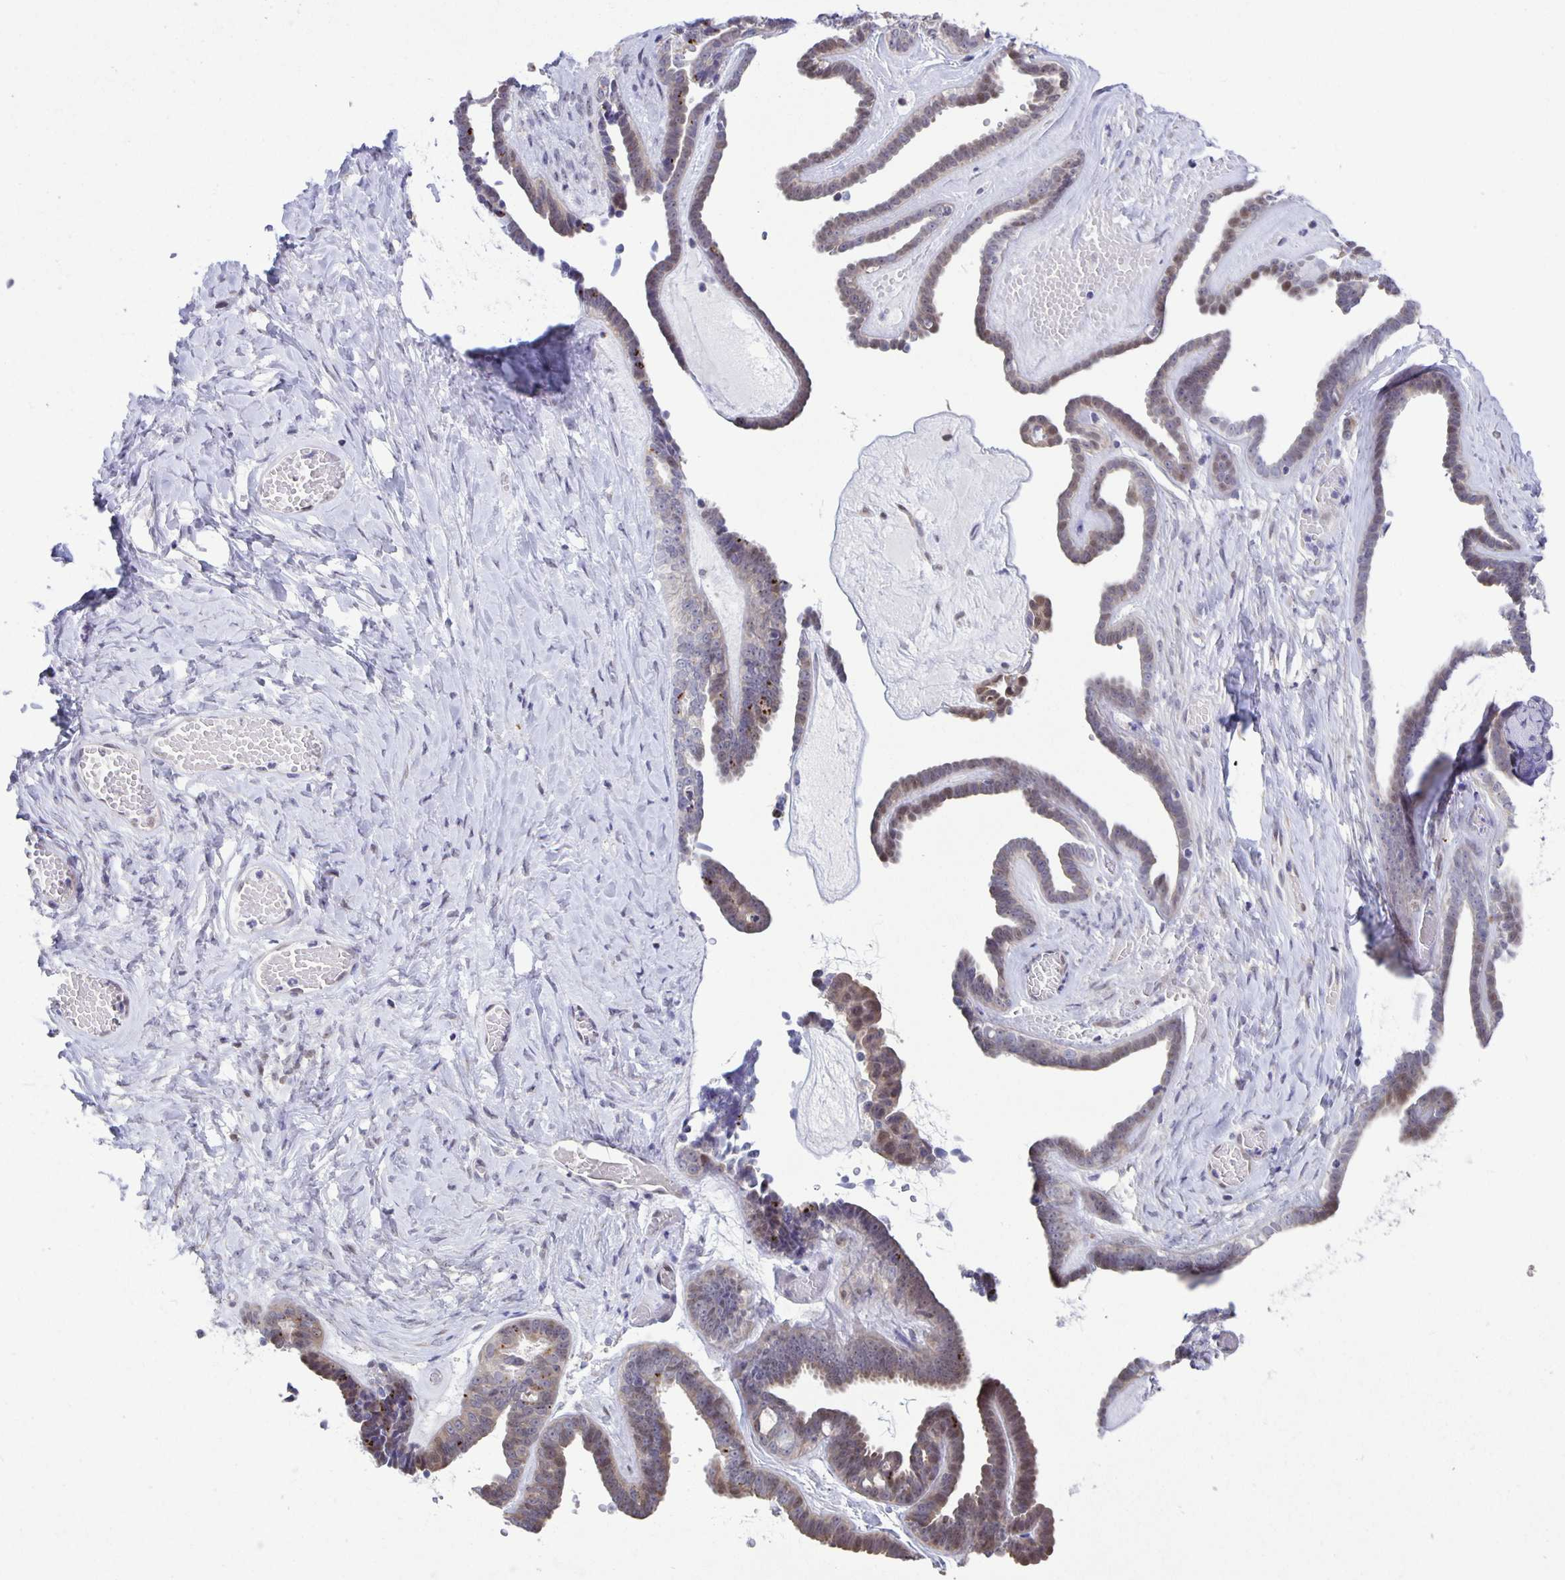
{"staining": {"intensity": "weak", "quantity": "25%-75%", "location": "cytoplasmic/membranous,nuclear"}, "tissue": "ovarian cancer", "cell_type": "Tumor cells", "image_type": "cancer", "snomed": [{"axis": "morphology", "description": "Cystadenocarcinoma, serous, NOS"}, {"axis": "topography", "description": "Ovary"}], "caption": "Immunohistochemistry (IHC) of human ovarian serous cystadenocarcinoma reveals low levels of weak cytoplasmic/membranous and nuclear positivity in about 25%-75% of tumor cells.", "gene": "MAPK12", "patient": {"sex": "female", "age": 71}}